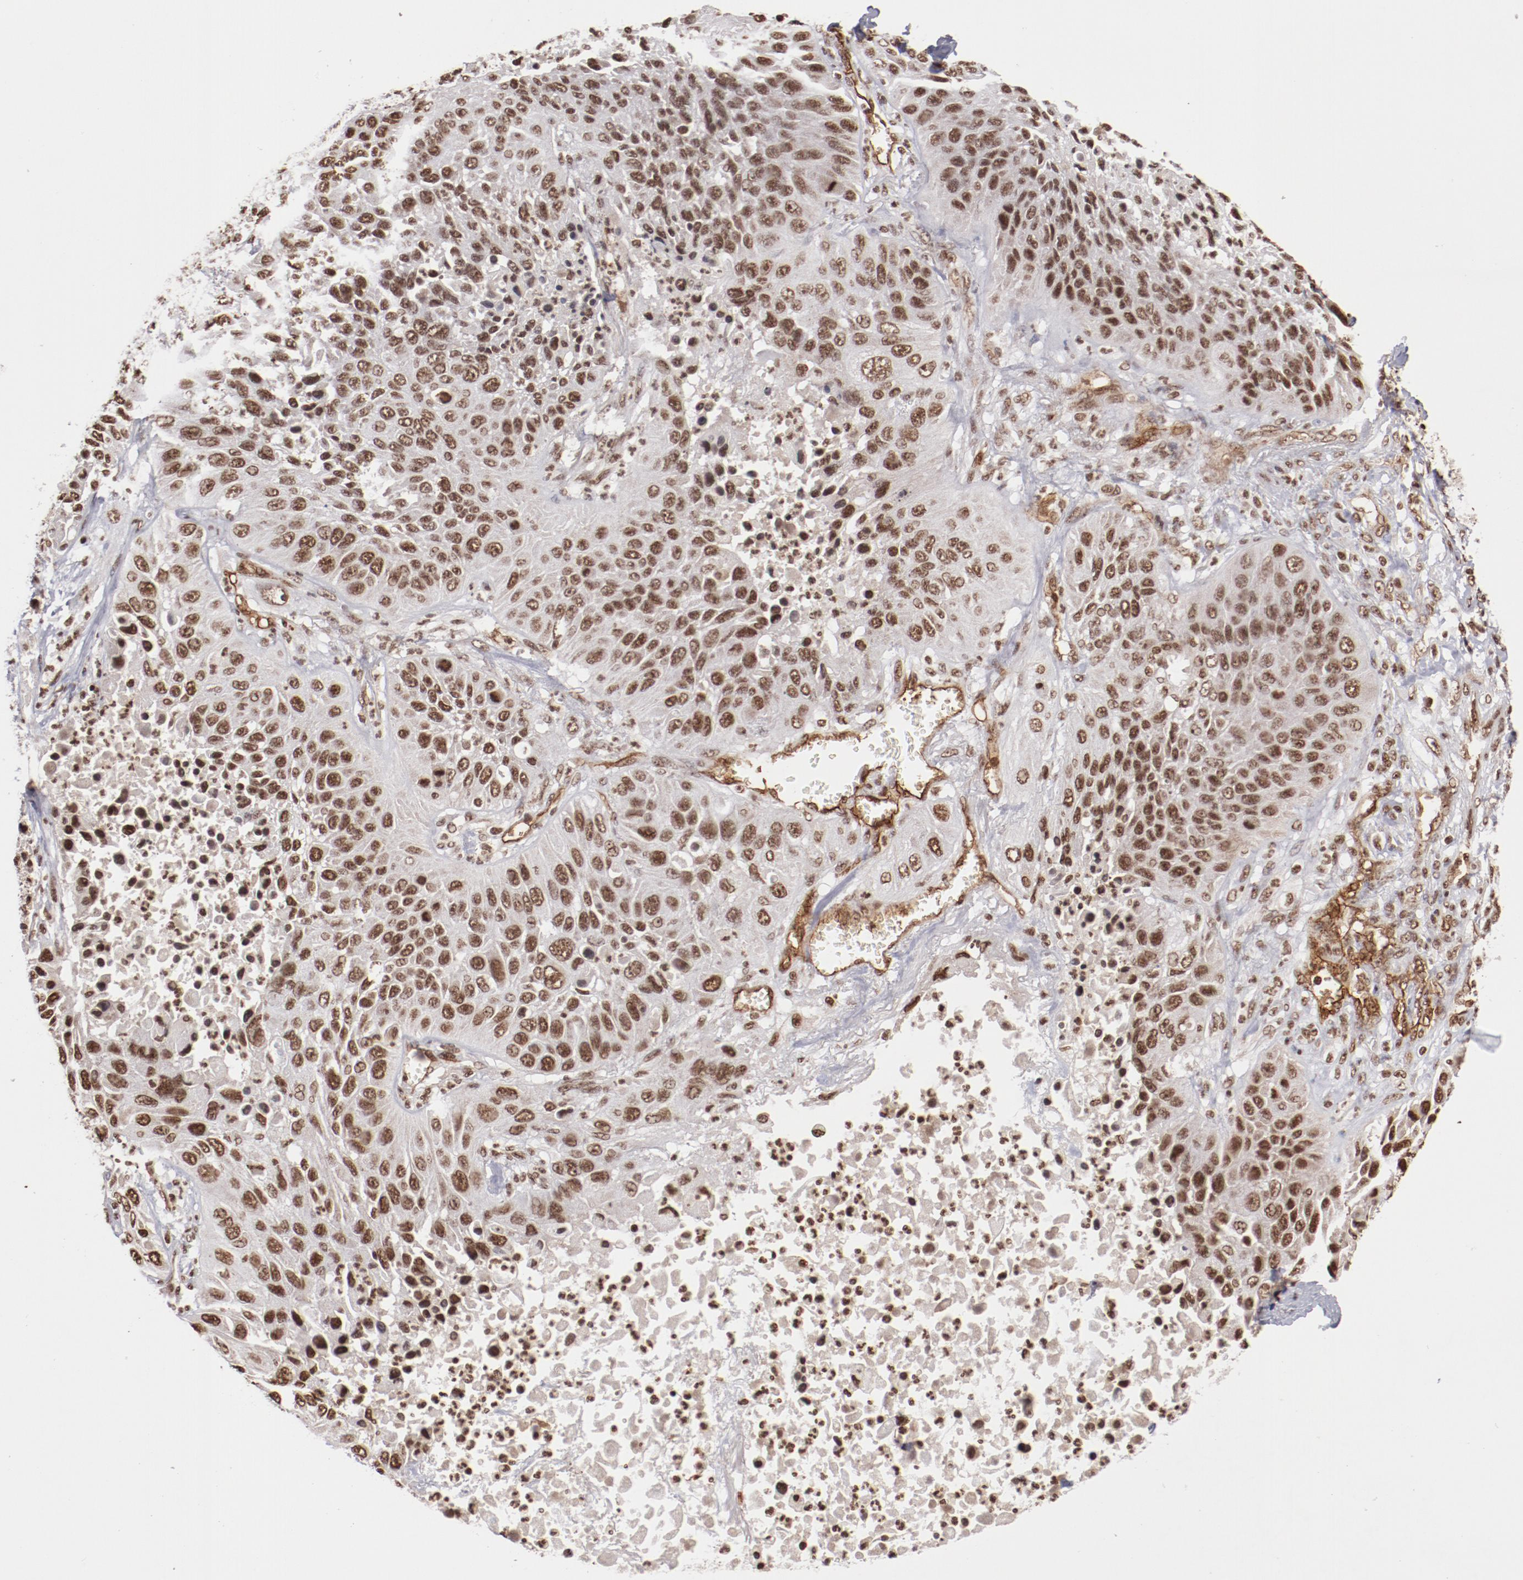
{"staining": {"intensity": "moderate", "quantity": ">75%", "location": "nuclear"}, "tissue": "lung cancer", "cell_type": "Tumor cells", "image_type": "cancer", "snomed": [{"axis": "morphology", "description": "Squamous cell carcinoma, NOS"}, {"axis": "topography", "description": "Lung"}], "caption": "Immunohistochemical staining of squamous cell carcinoma (lung) shows medium levels of moderate nuclear expression in about >75% of tumor cells.", "gene": "ABL2", "patient": {"sex": "female", "age": 76}}